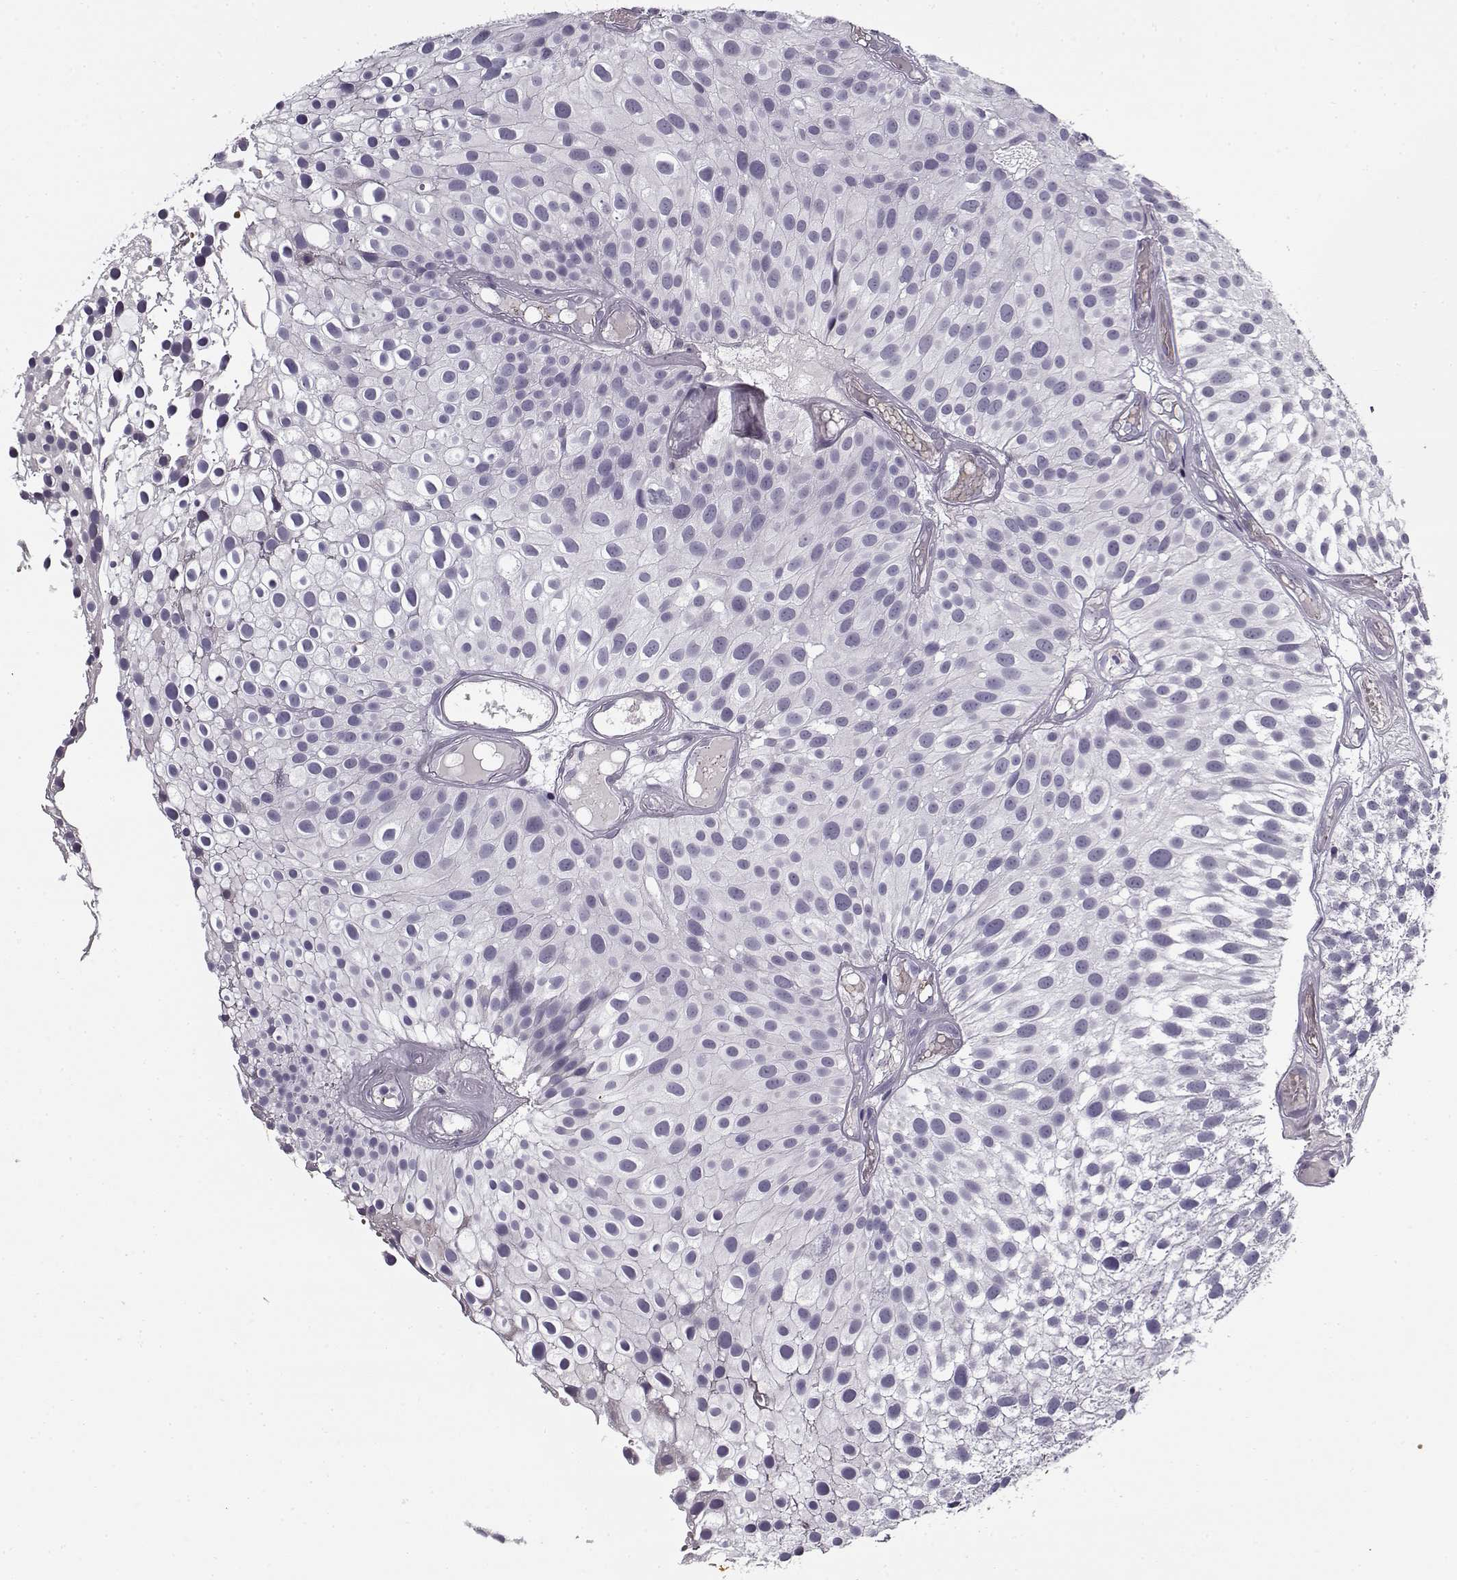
{"staining": {"intensity": "negative", "quantity": "none", "location": "none"}, "tissue": "urothelial cancer", "cell_type": "Tumor cells", "image_type": "cancer", "snomed": [{"axis": "morphology", "description": "Urothelial carcinoma, Low grade"}, {"axis": "topography", "description": "Urinary bladder"}], "caption": "This histopathology image is of urothelial cancer stained with IHC to label a protein in brown with the nuclei are counter-stained blue. There is no expression in tumor cells.", "gene": "SNCA", "patient": {"sex": "male", "age": 79}}